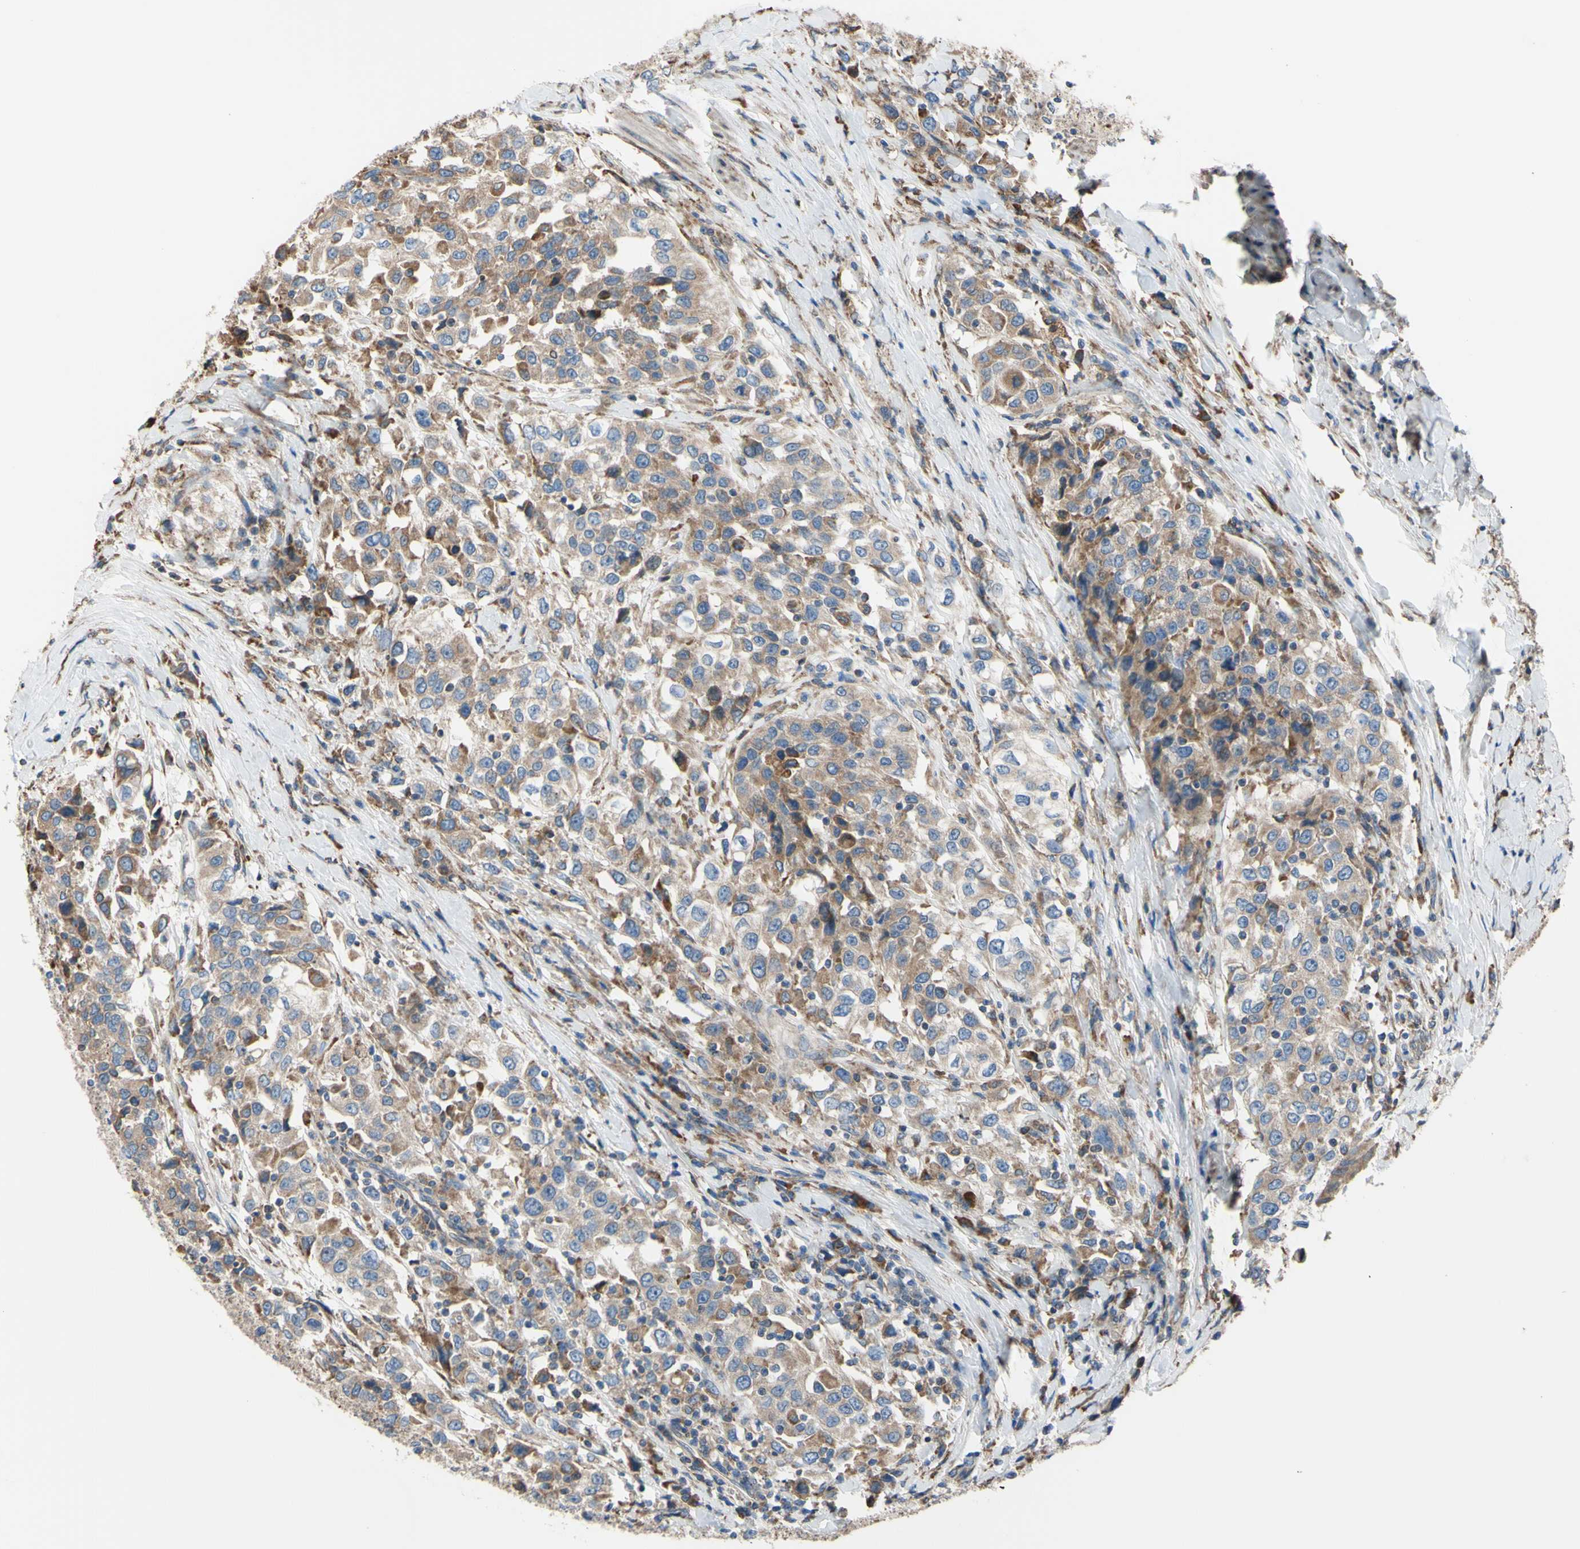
{"staining": {"intensity": "moderate", "quantity": ">75%", "location": "cytoplasmic/membranous"}, "tissue": "urothelial cancer", "cell_type": "Tumor cells", "image_type": "cancer", "snomed": [{"axis": "morphology", "description": "Urothelial carcinoma, High grade"}, {"axis": "topography", "description": "Urinary bladder"}], "caption": "Moderate cytoplasmic/membranous protein positivity is appreciated in approximately >75% of tumor cells in urothelial carcinoma (high-grade).", "gene": "BMF", "patient": {"sex": "female", "age": 80}}